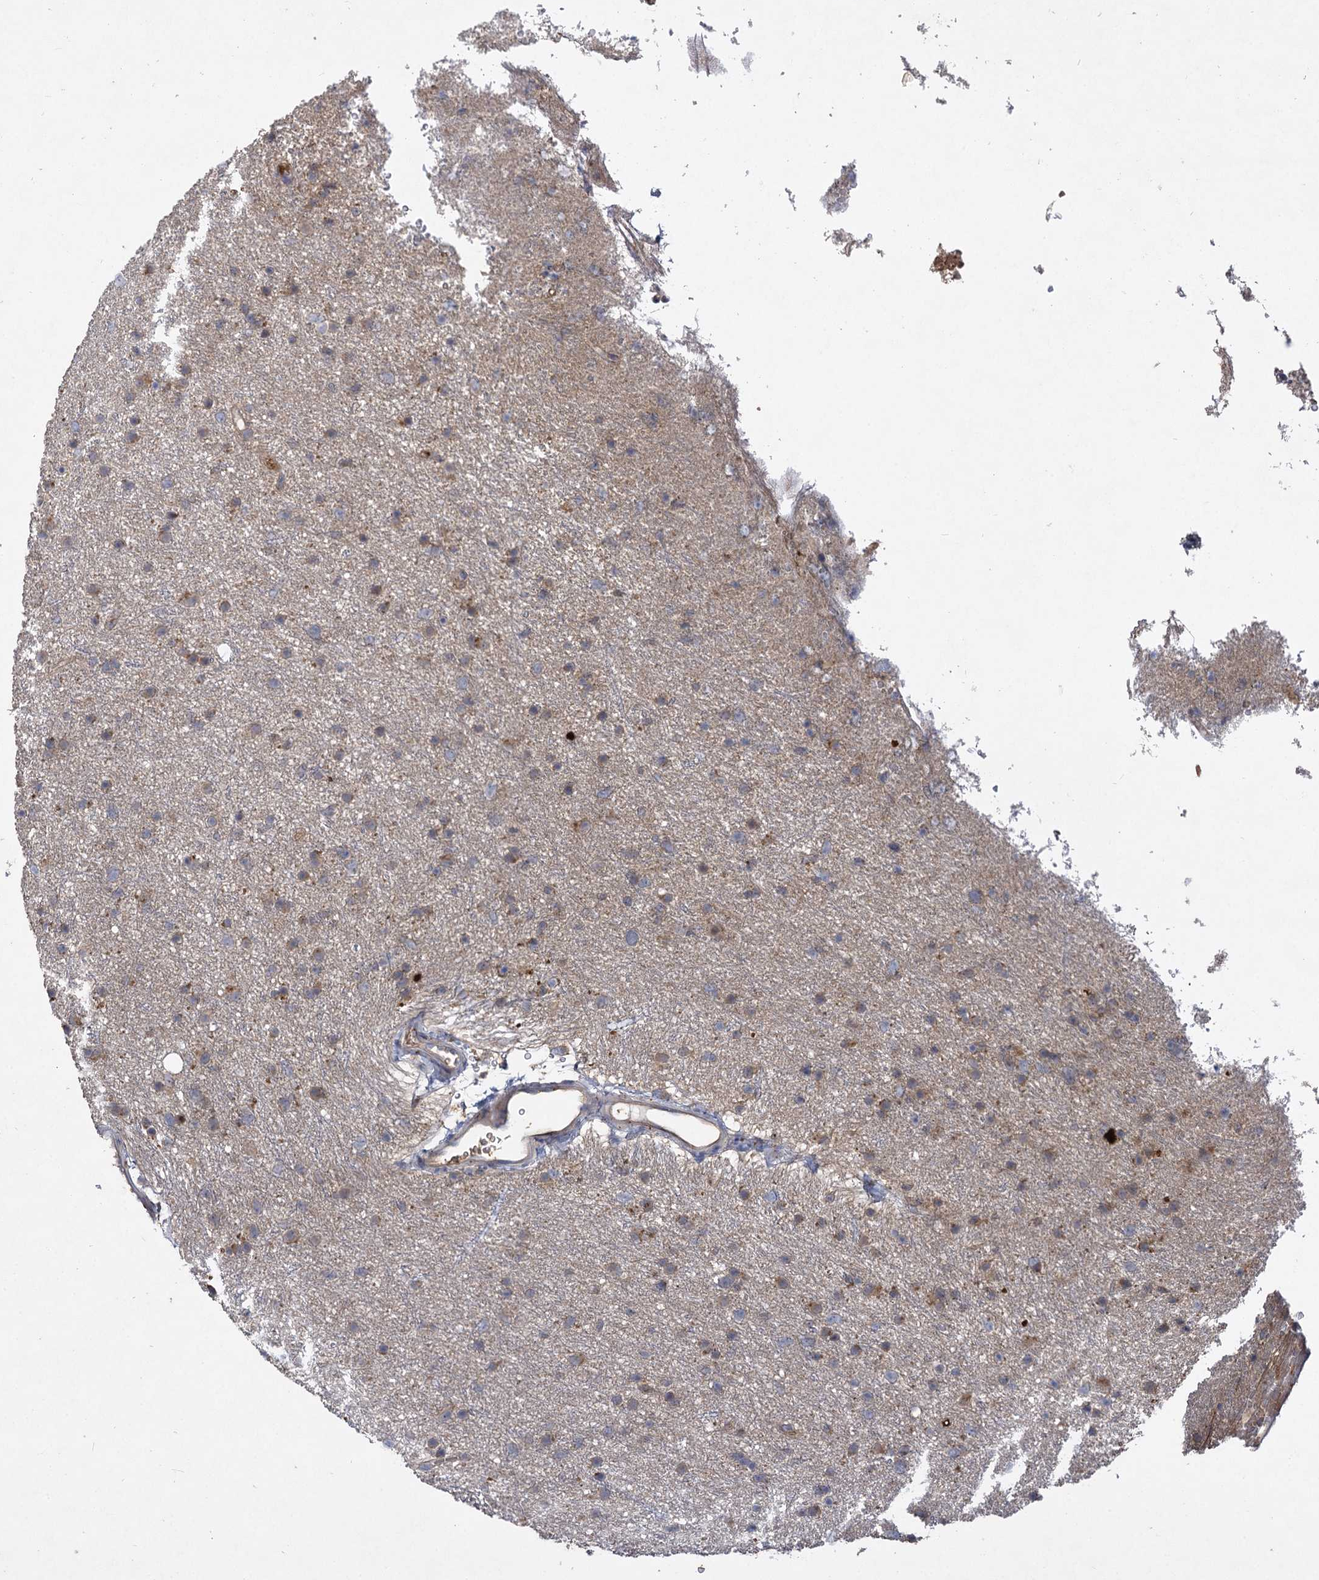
{"staining": {"intensity": "weak", "quantity": "25%-75%", "location": "cytoplasmic/membranous"}, "tissue": "glioma", "cell_type": "Tumor cells", "image_type": "cancer", "snomed": [{"axis": "morphology", "description": "Glioma, malignant, Low grade"}, {"axis": "topography", "description": "Cerebral cortex"}], "caption": "Immunohistochemistry photomicrograph of neoplastic tissue: human glioma stained using immunohistochemistry demonstrates low levels of weak protein expression localized specifically in the cytoplasmic/membranous of tumor cells, appearing as a cytoplasmic/membranous brown color.", "gene": "USP50", "patient": {"sex": "female", "age": 39}}